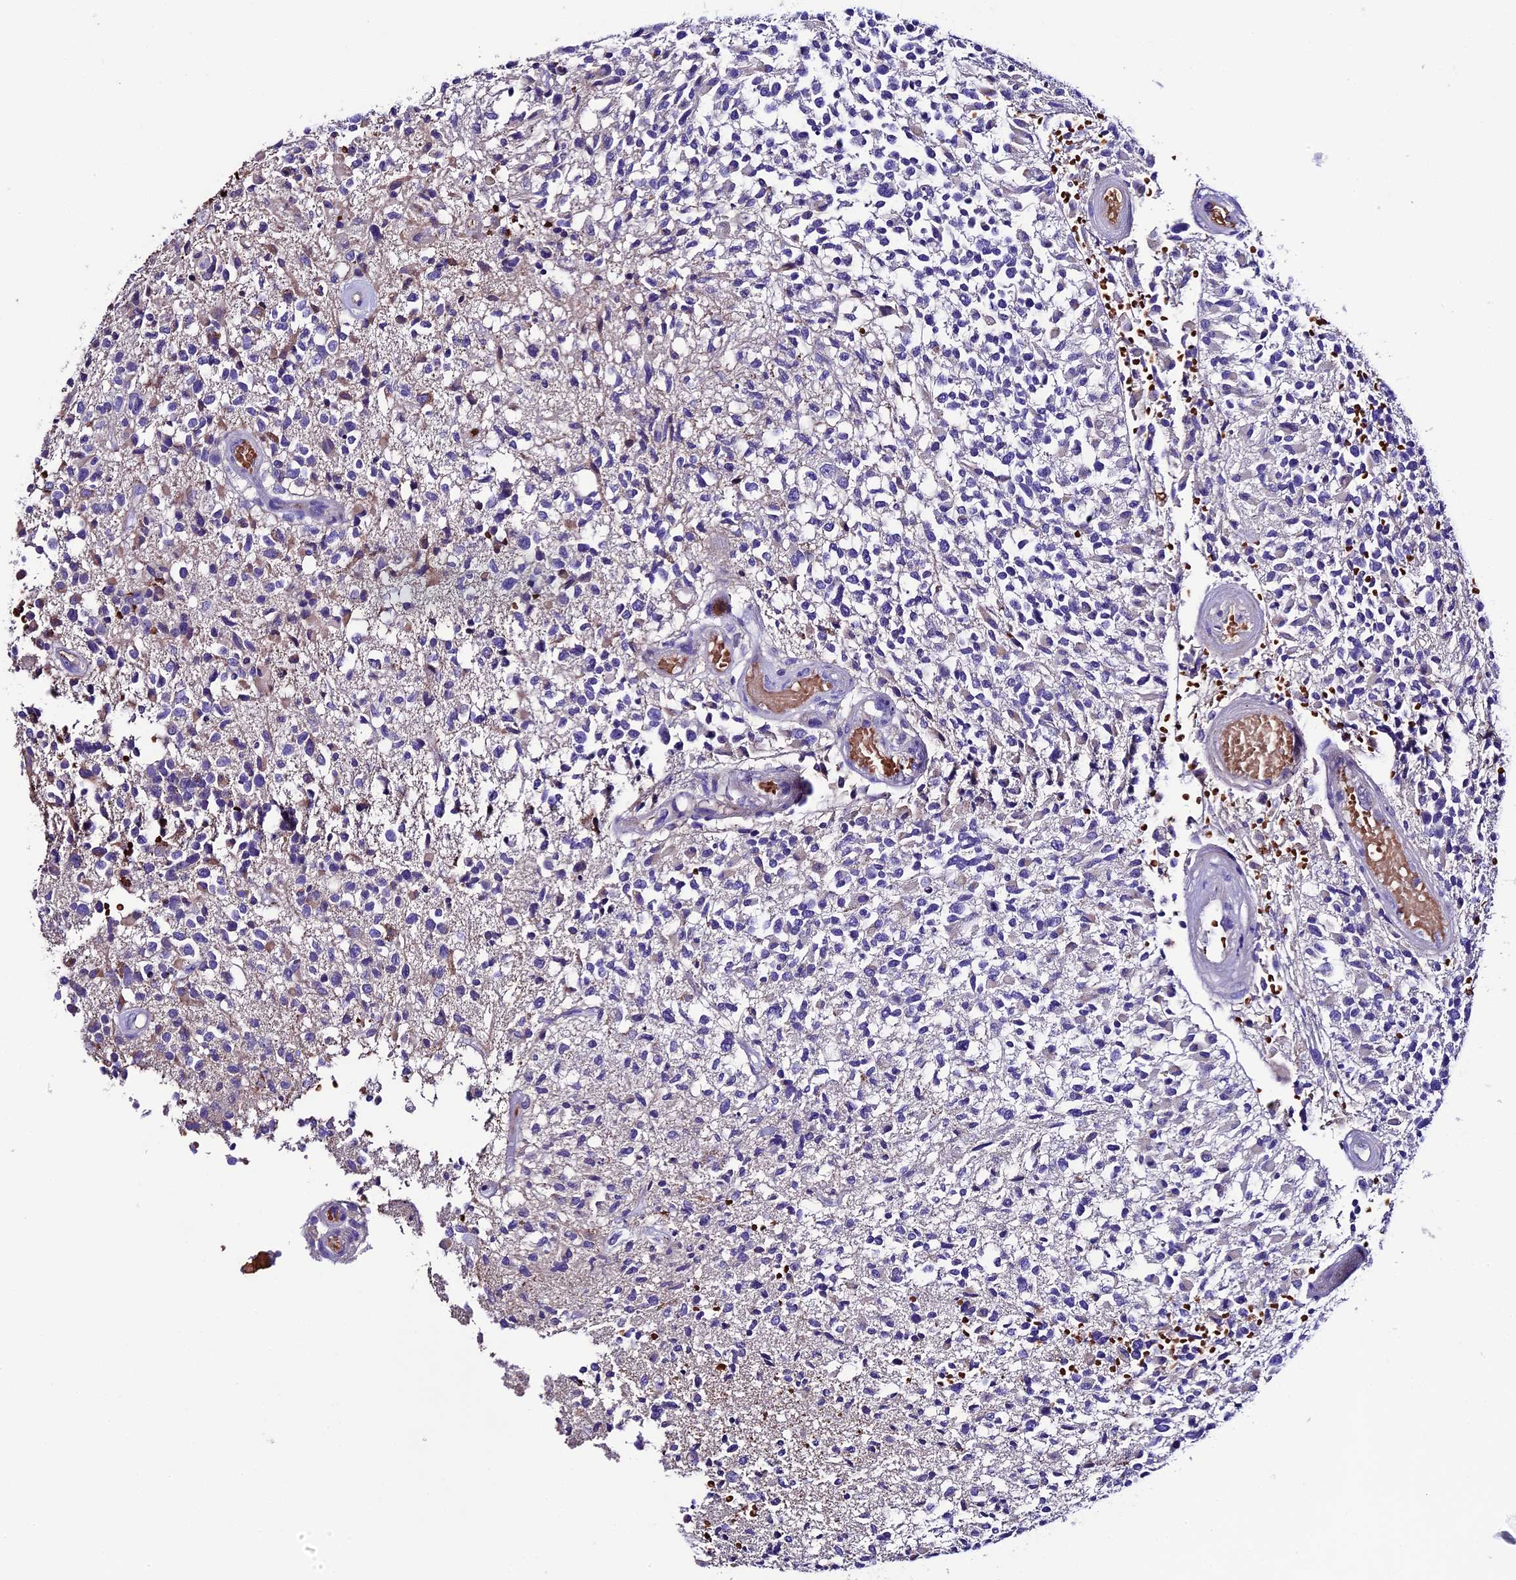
{"staining": {"intensity": "negative", "quantity": "none", "location": "none"}, "tissue": "glioma", "cell_type": "Tumor cells", "image_type": "cancer", "snomed": [{"axis": "morphology", "description": "Glioma, malignant, High grade"}, {"axis": "morphology", "description": "Glioblastoma, NOS"}, {"axis": "topography", "description": "Brain"}], "caption": "Immunohistochemical staining of human glioma reveals no significant staining in tumor cells. (Stains: DAB (3,3'-diaminobenzidine) immunohistochemistry with hematoxylin counter stain, Microscopy: brightfield microscopy at high magnification).", "gene": "TCP11L2", "patient": {"sex": "male", "age": 60}}